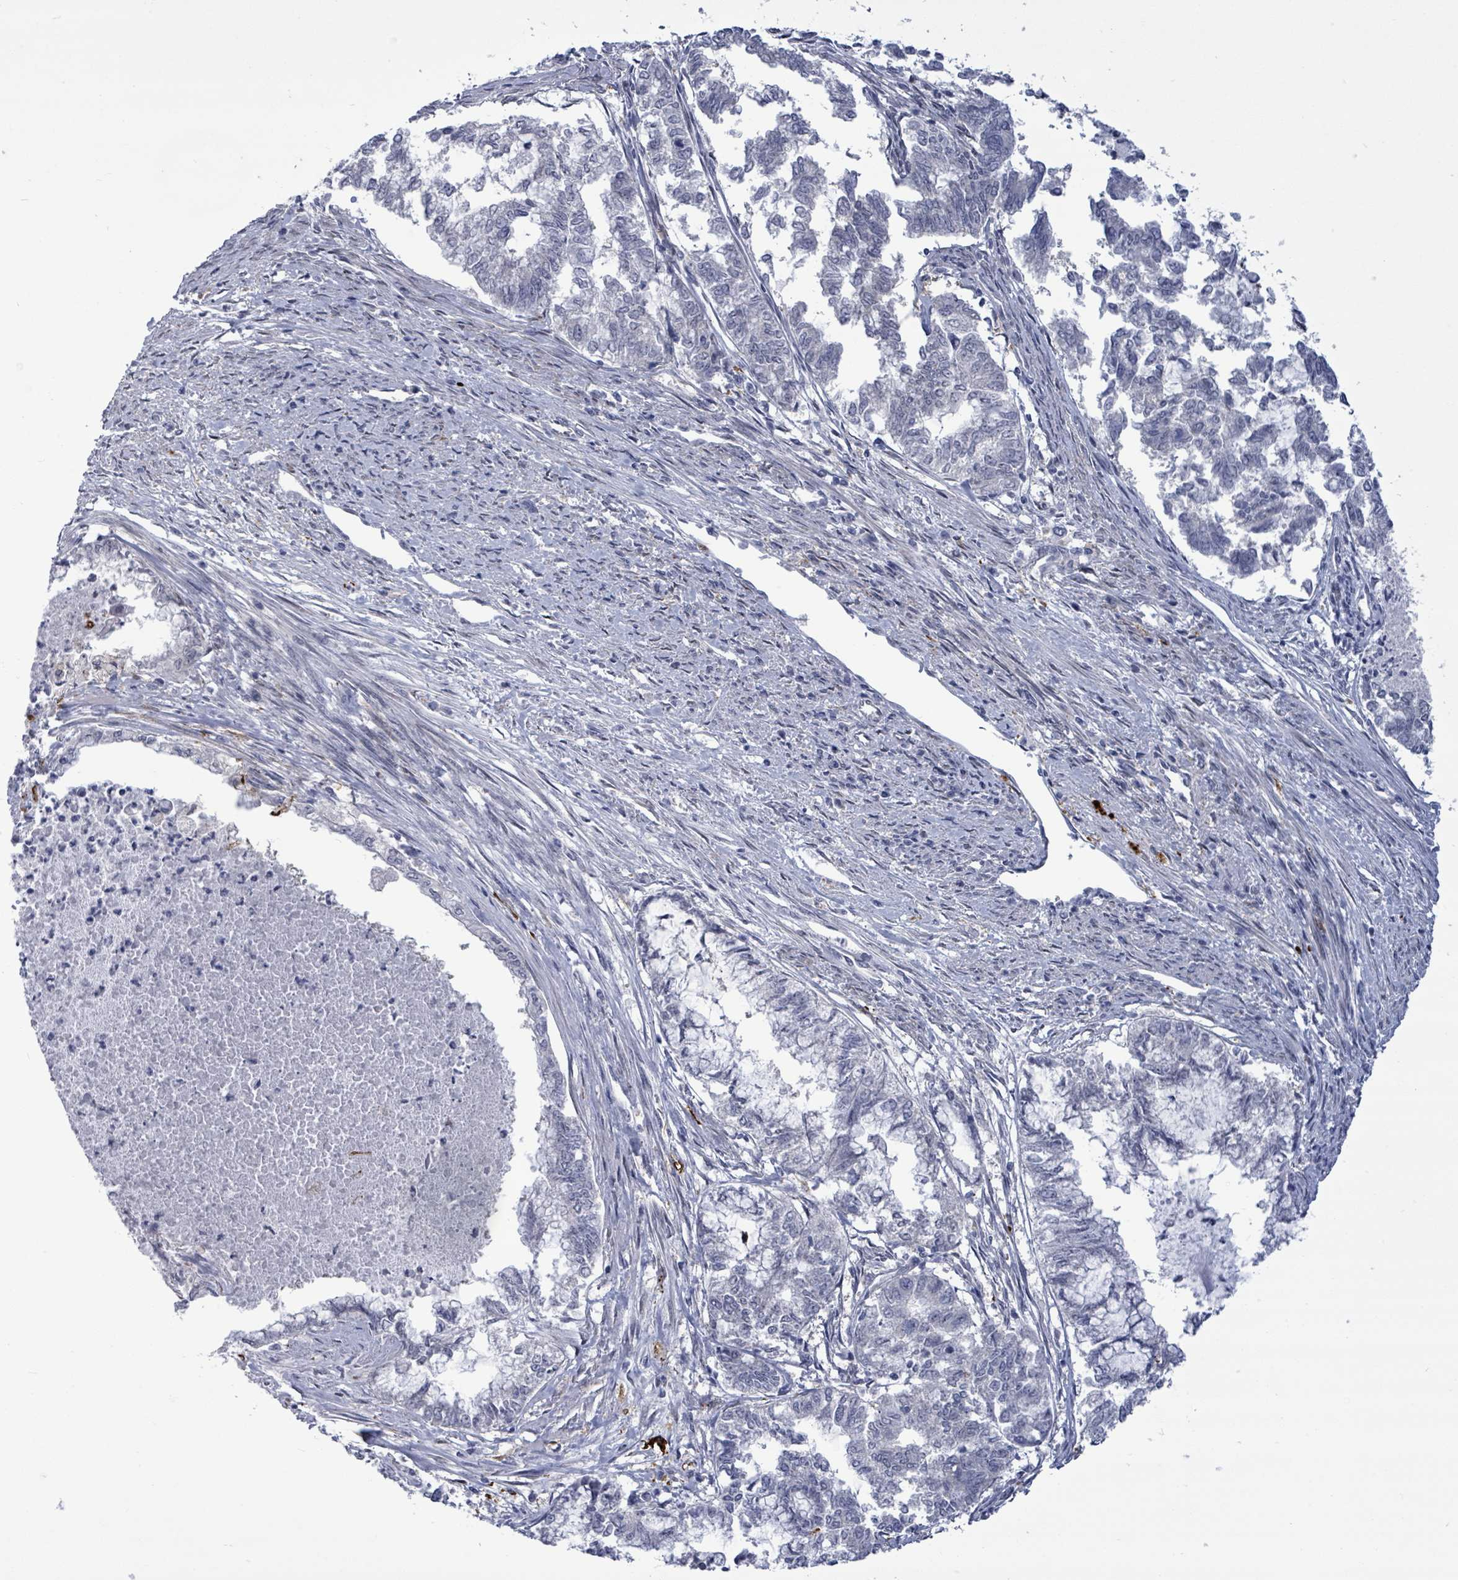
{"staining": {"intensity": "negative", "quantity": "none", "location": "none"}, "tissue": "endometrial cancer", "cell_type": "Tumor cells", "image_type": "cancer", "snomed": [{"axis": "morphology", "description": "Adenocarcinoma, NOS"}, {"axis": "topography", "description": "Endometrium"}], "caption": "DAB immunohistochemical staining of human endometrial cancer exhibits no significant expression in tumor cells.", "gene": "CT45A5", "patient": {"sex": "female", "age": 79}}